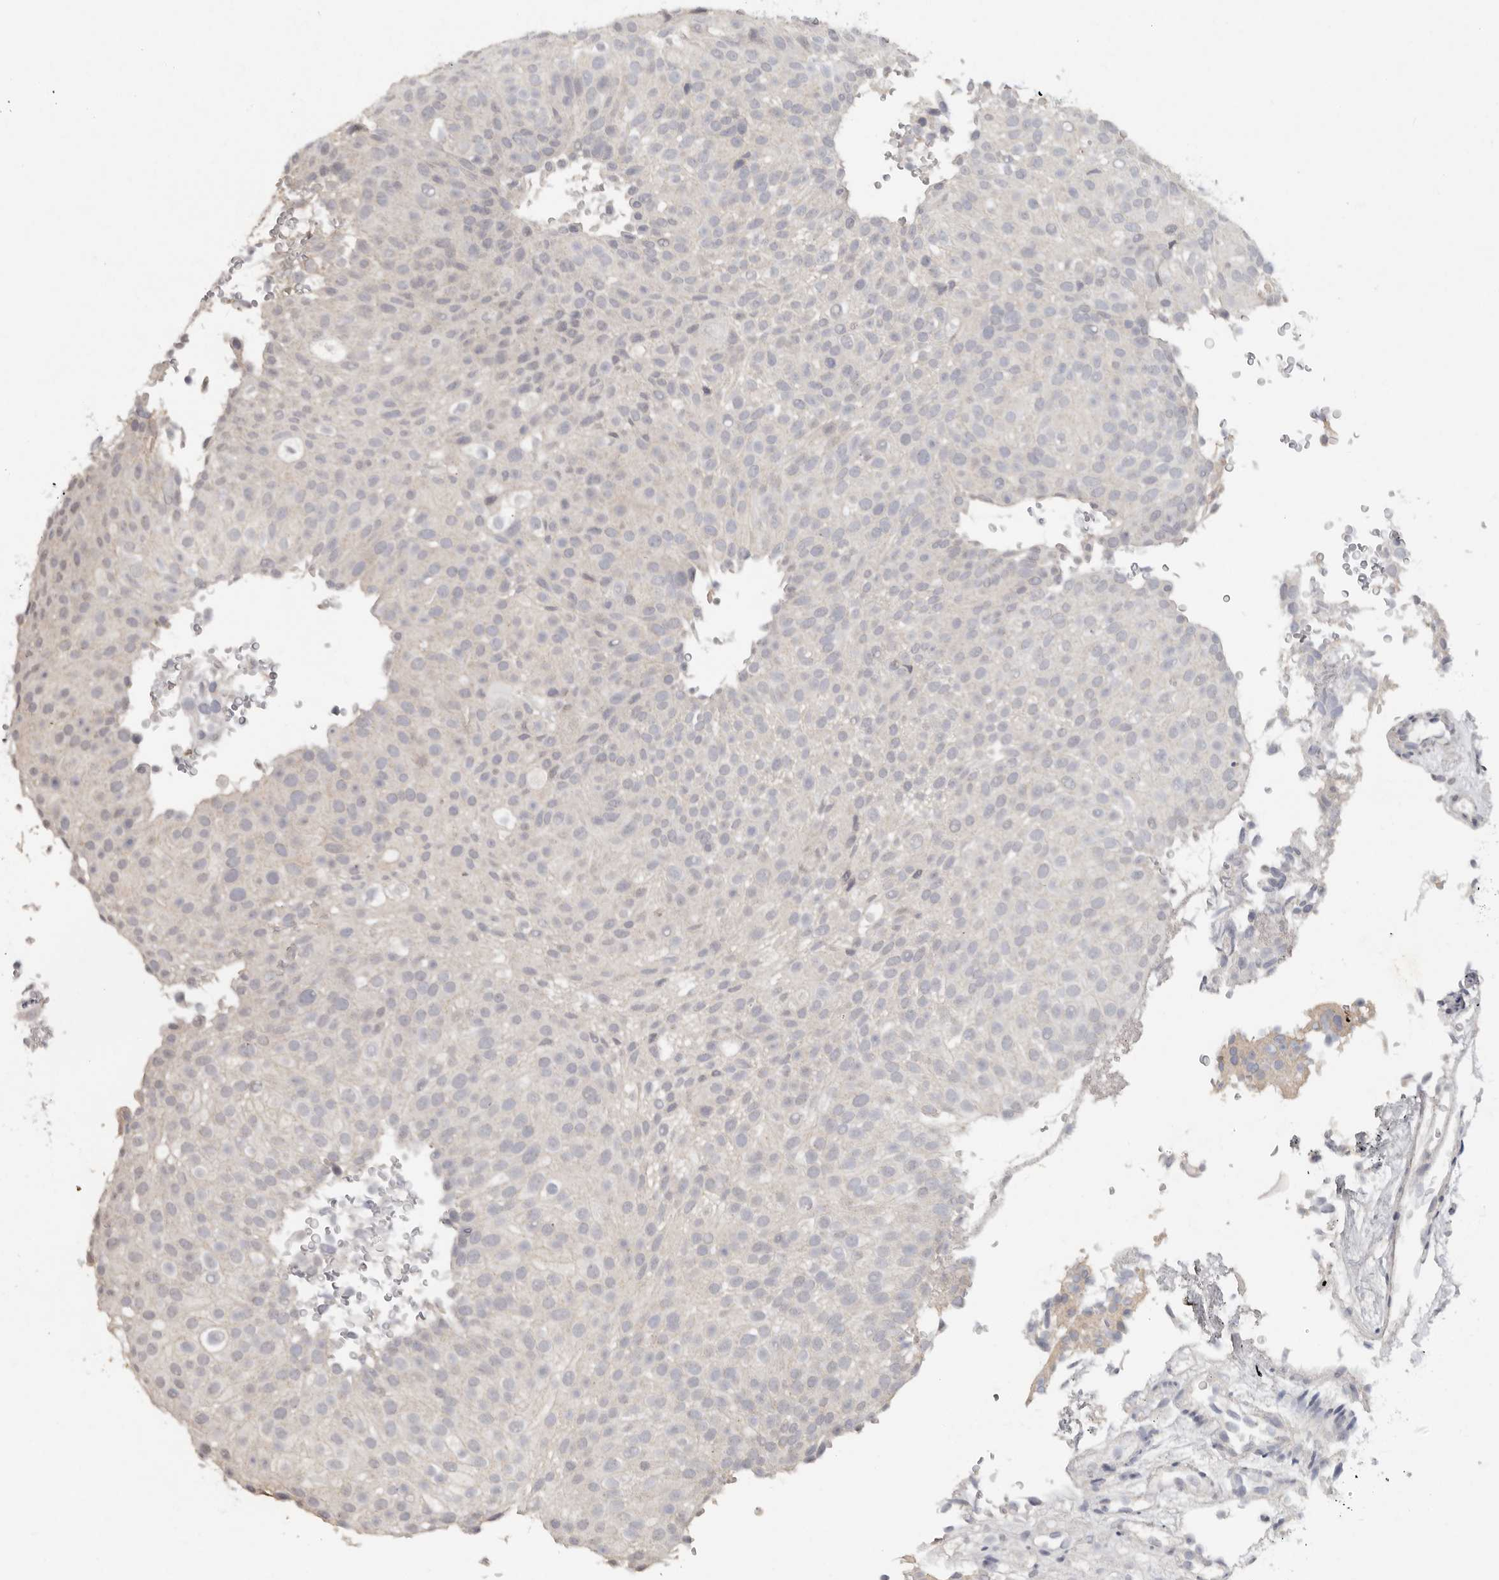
{"staining": {"intensity": "negative", "quantity": "none", "location": "none"}, "tissue": "urothelial cancer", "cell_type": "Tumor cells", "image_type": "cancer", "snomed": [{"axis": "morphology", "description": "Urothelial carcinoma, Low grade"}, {"axis": "topography", "description": "Urinary bladder"}], "caption": "High power microscopy histopathology image of an immunohistochemistry image of urothelial cancer, revealing no significant staining in tumor cells. (DAB IHC with hematoxylin counter stain).", "gene": "REG4", "patient": {"sex": "male", "age": 78}}